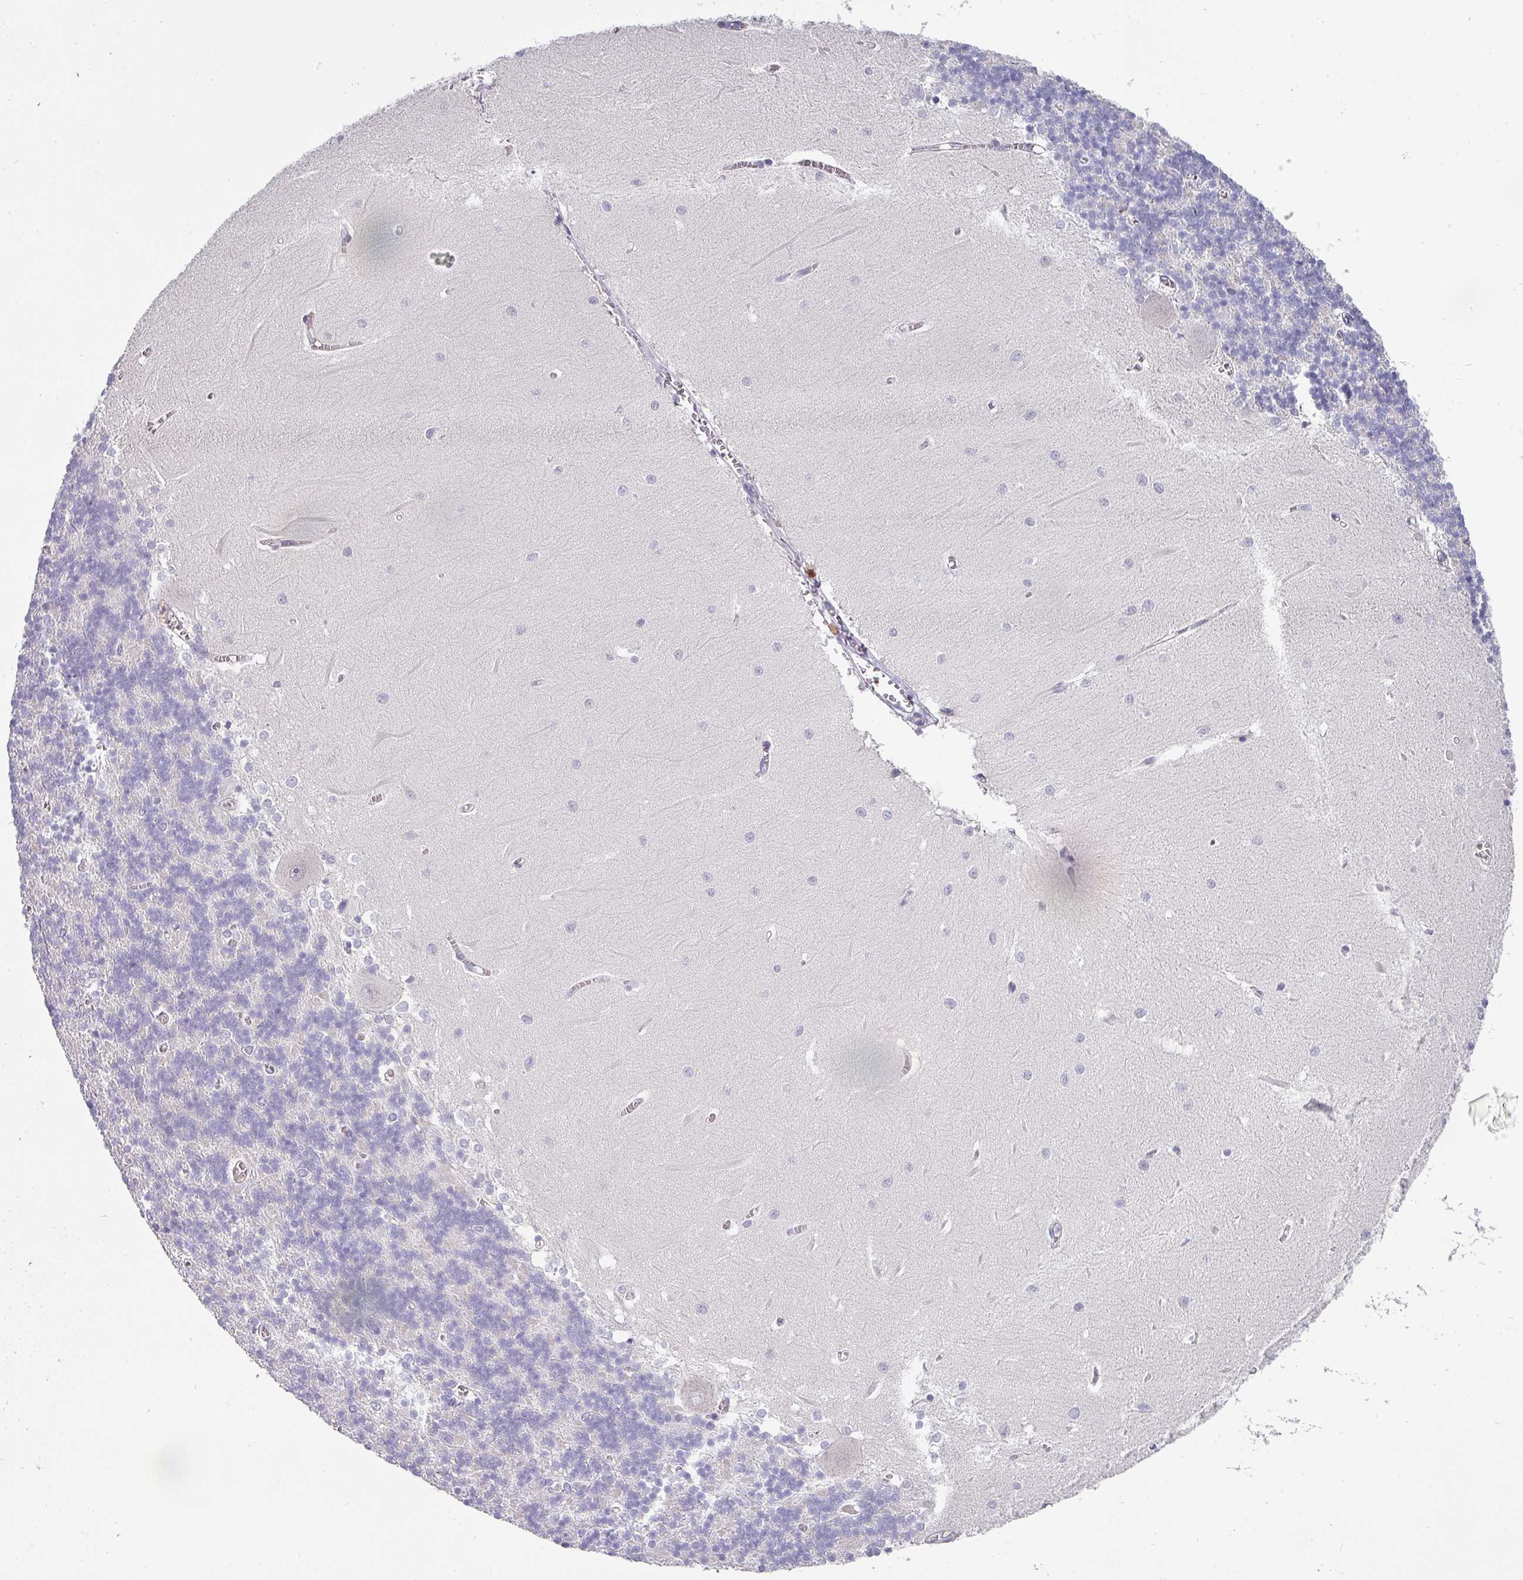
{"staining": {"intensity": "negative", "quantity": "none", "location": "none"}, "tissue": "cerebellum", "cell_type": "Cells in granular layer", "image_type": "normal", "snomed": [{"axis": "morphology", "description": "Normal tissue, NOS"}, {"axis": "topography", "description": "Cerebellum"}], "caption": "Immunohistochemistry (IHC) histopathology image of normal cerebellum: cerebellum stained with DAB (3,3'-diaminobenzidine) reveals no significant protein positivity in cells in granular layer.", "gene": "BTLA", "patient": {"sex": "male", "age": 37}}